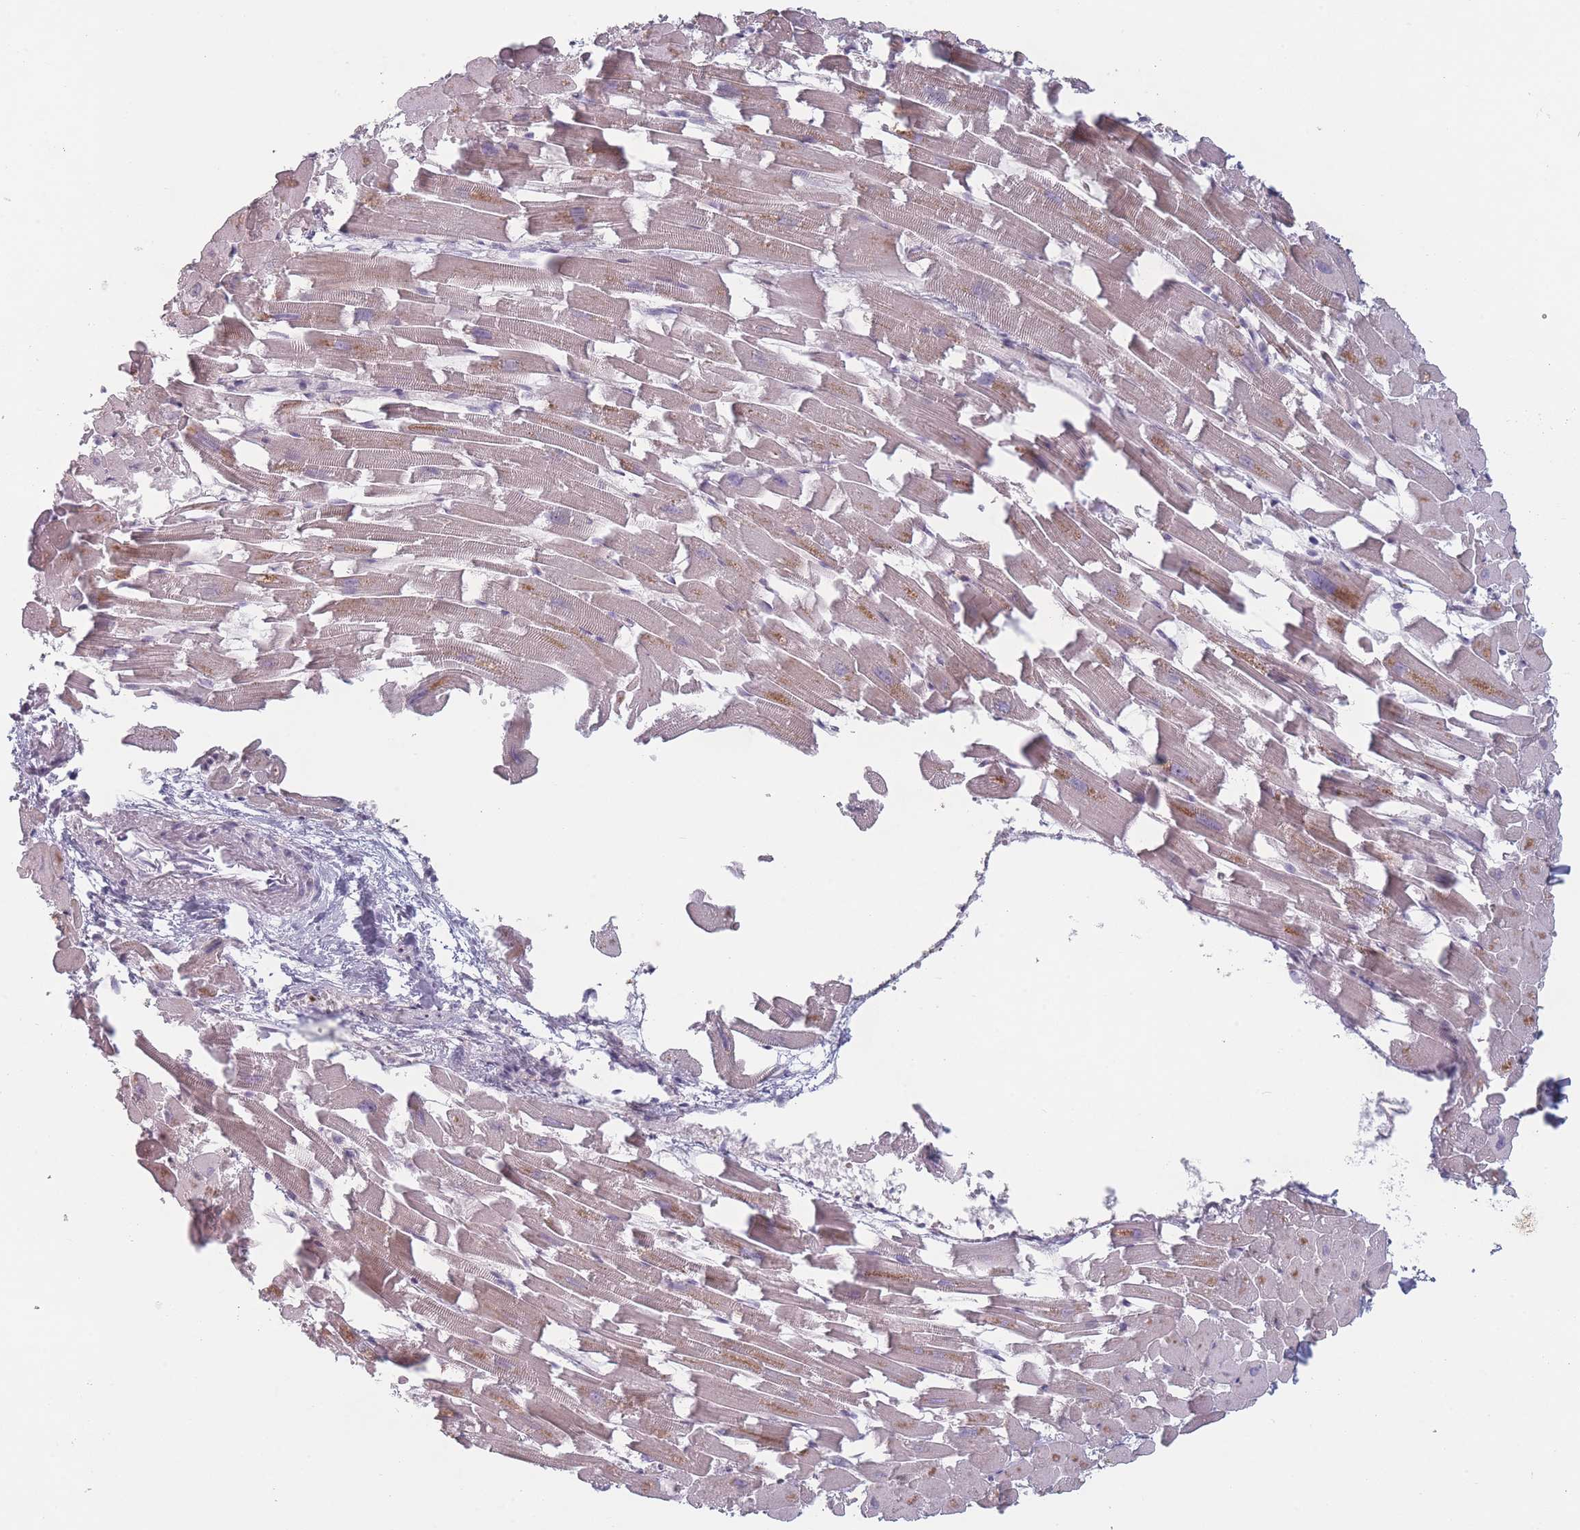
{"staining": {"intensity": "weak", "quantity": ">75%", "location": "cytoplasmic/membranous"}, "tissue": "heart muscle", "cell_type": "Cardiomyocytes", "image_type": "normal", "snomed": [{"axis": "morphology", "description": "Normal tissue, NOS"}, {"axis": "topography", "description": "Heart"}], "caption": "Protein expression analysis of benign heart muscle exhibits weak cytoplasmic/membranous expression in approximately >75% of cardiomyocytes. (Brightfield microscopy of DAB IHC at high magnification).", "gene": "RASL10B", "patient": {"sex": "female", "age": 64}}